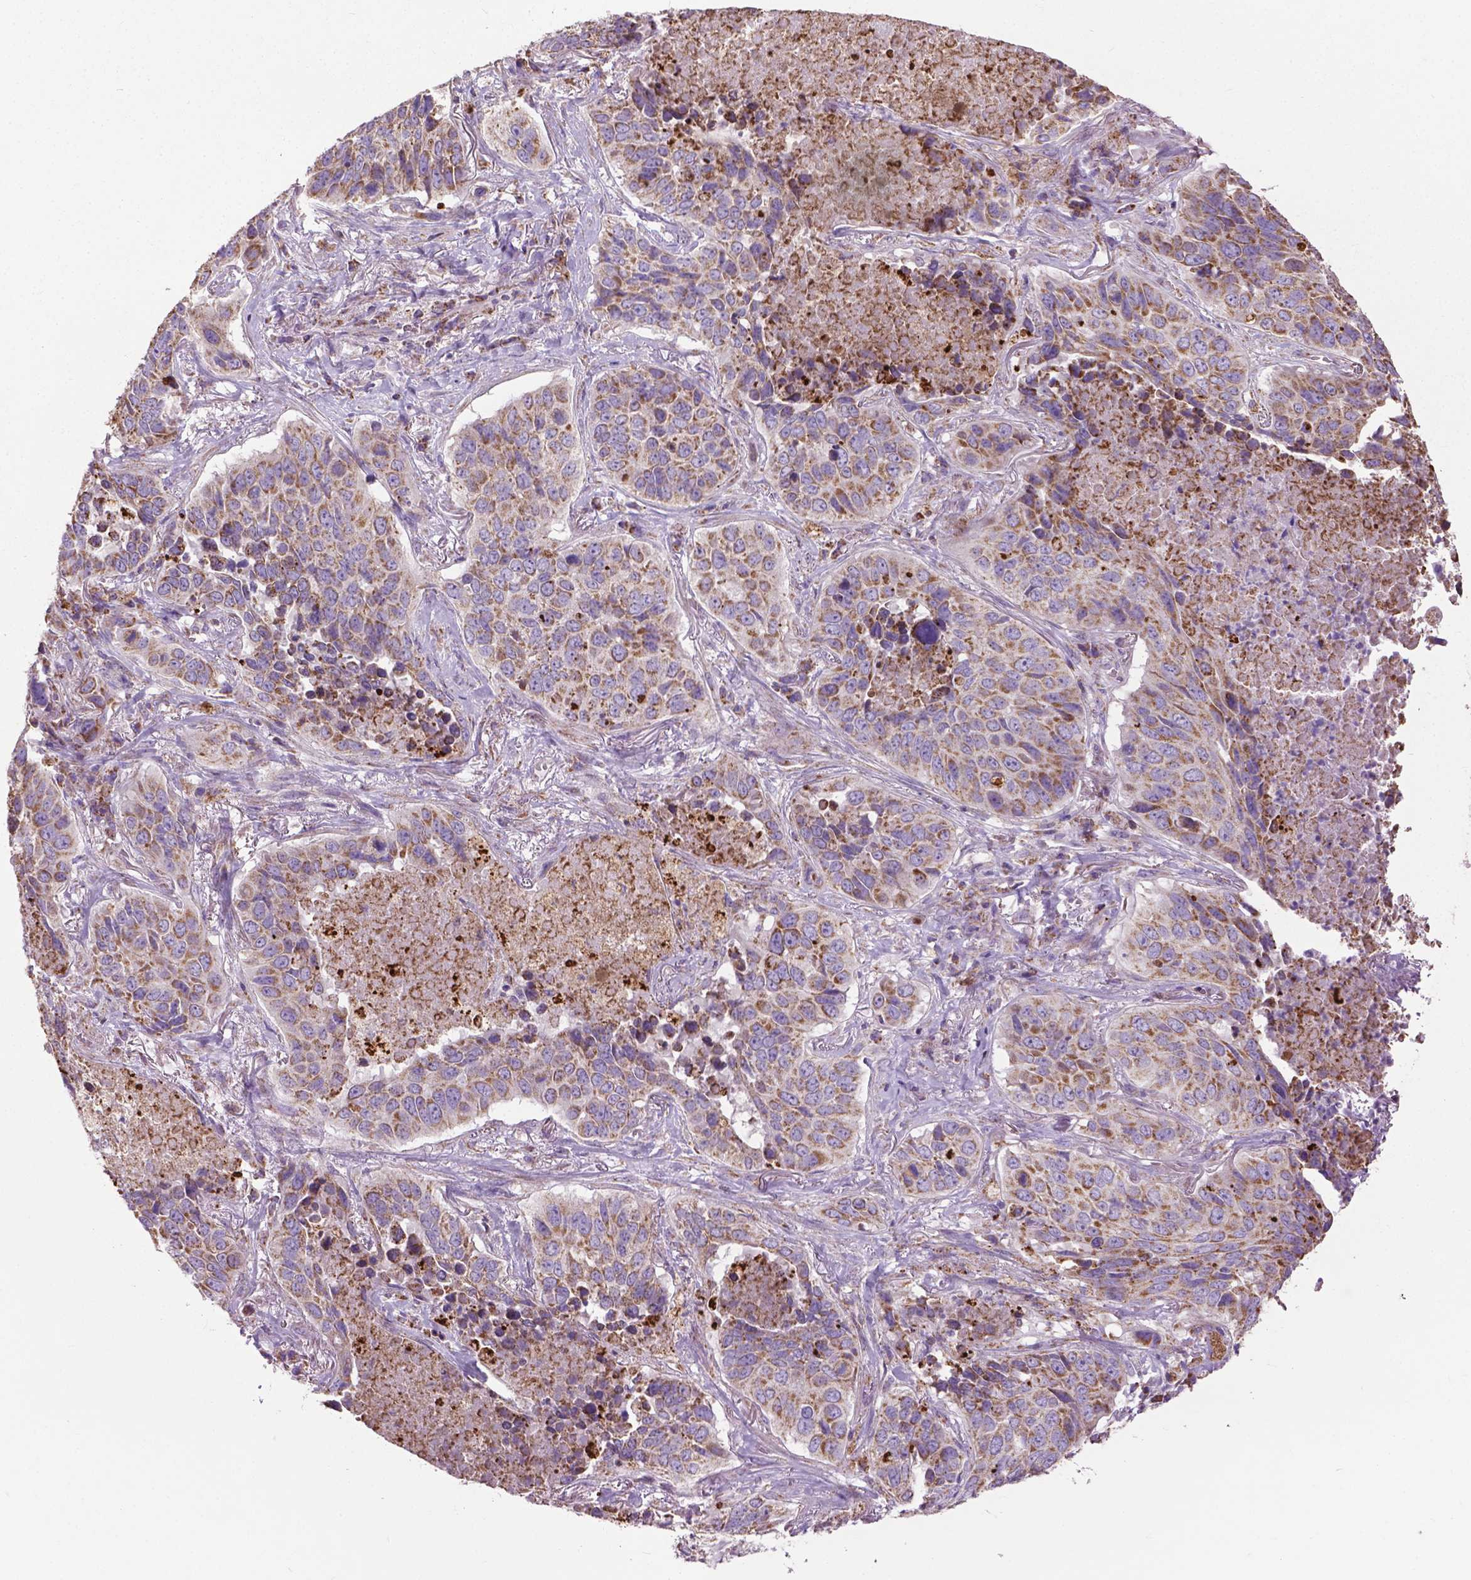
{"staining": {"intensity": "moderate", "quantity": ">75%", "location": "cytoplasmic/membranous"}, "tissue": "lung cancer", "cell_type": "Tumor cells", "image_type": "cancer", "snomed": [{"axis": "morphology", "description": "Normal tissue, NOS"}, {"axis": "morphology", "description": "Squamous cell carcinoma, NOS"}, {"axis": "topography", "description": "Bronchus"}, {"axis": "topography", "description": "Lung"}], "caption": "High-power microscopy captured an immunohistochemistry (IHC) image of squamous cell carcinoma (lung), revealing moderate cytoplasmic/membranous staining in about >75% of tumor cells. (DAB IHC, brown staining for protein, blue staining for nuclei).", "gene": "VDAC1", "patient": {"sex": "male", "age": 64}}